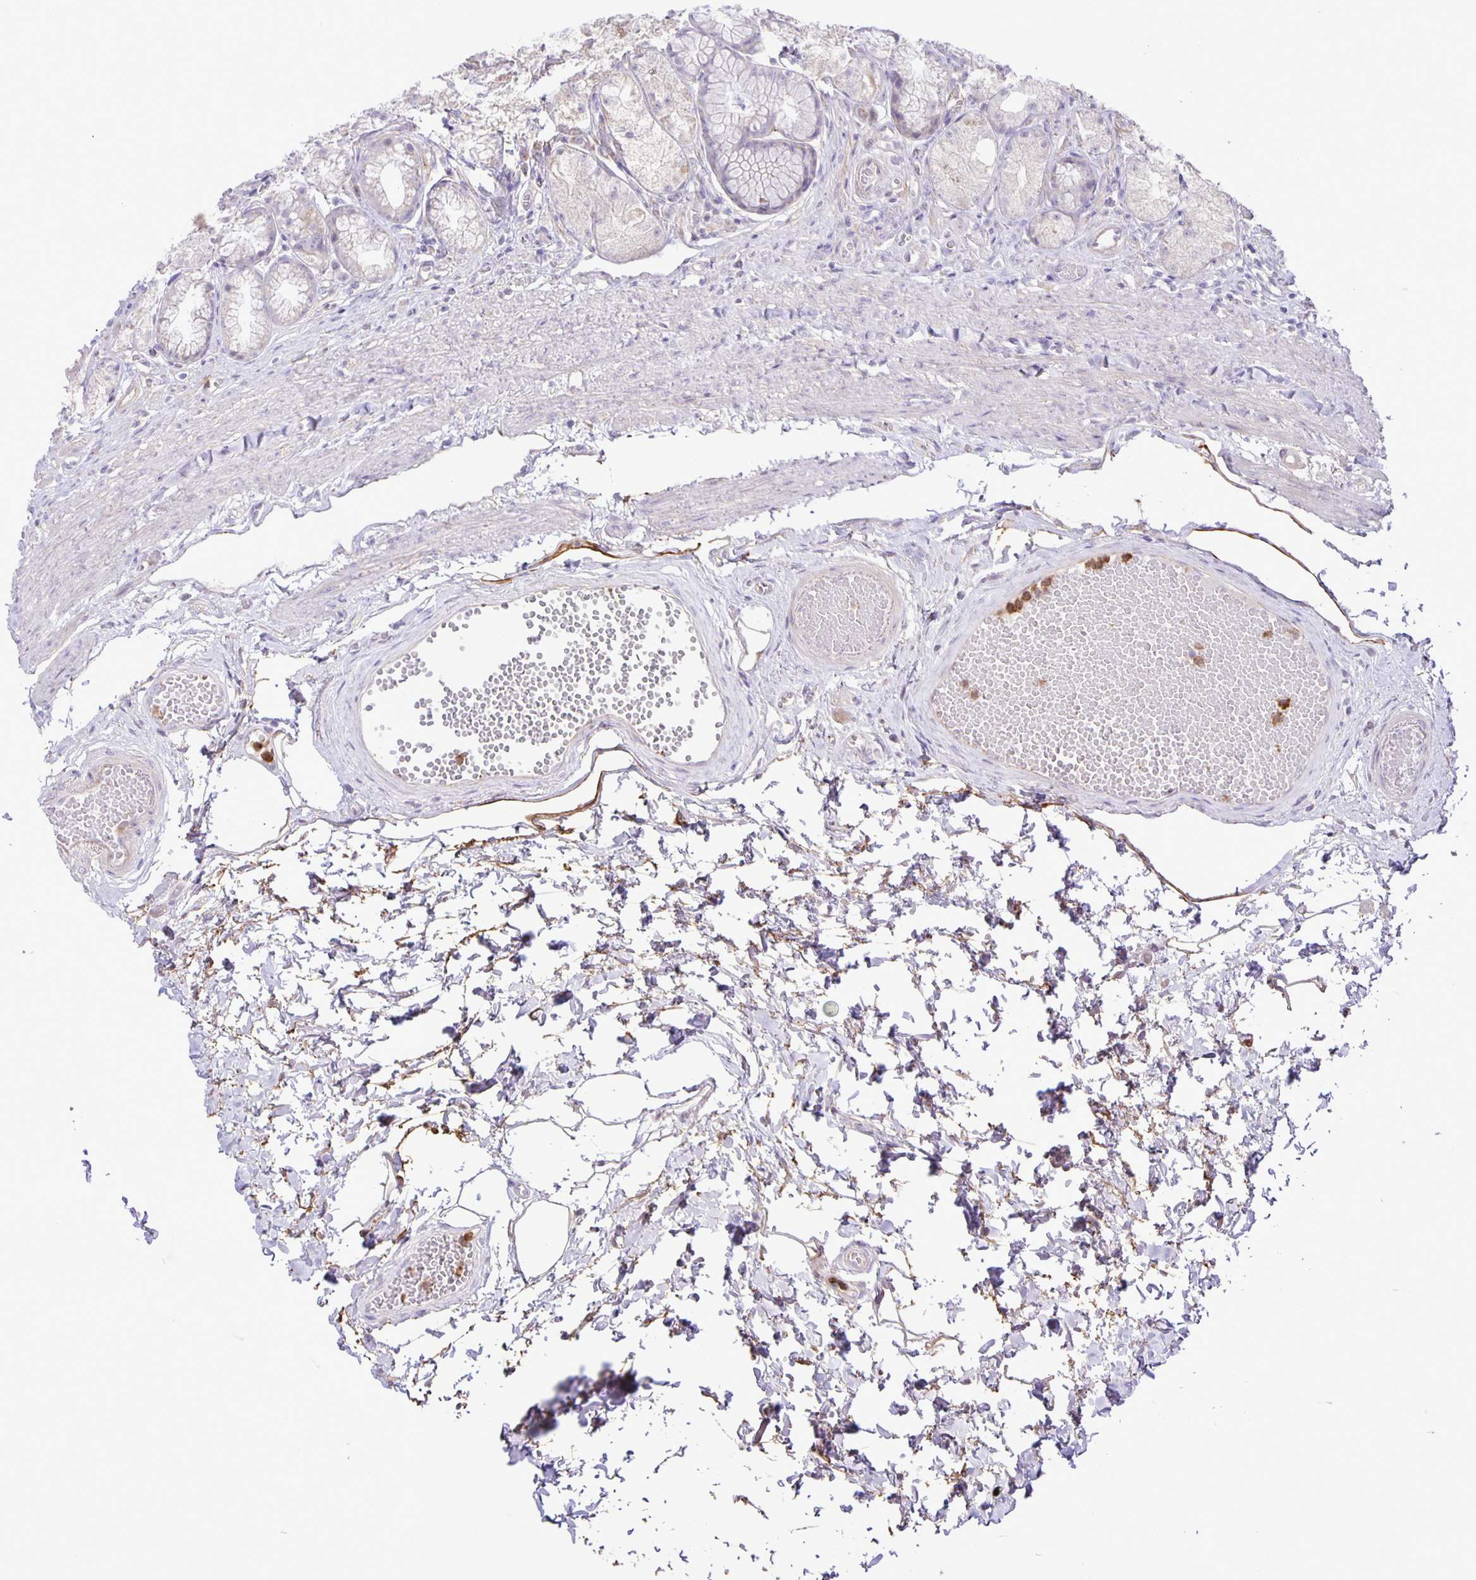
{"staining": {"intensity": "negative", "quantity": "none", "location": "none"}, "tissue": "stomach", "cell_type": "Glandular cells", "image_type": "normal", "snomed": [{"axis": "morphology", "description": "Normal tissue, NOS"}, {"axis": "topography", "description": "Stomach"}], "caption": "Stomach was stained to show a protein in brown. There is no significant expression in glandular cells. Brightfield microscopy of immunohistochemistry stained with DAB (3,3'-diaminobenzidine) (brown) and hematoxylin (blue), captured at high magnification.", "gene": "ADCK1", "patient": {"sex": "male", "age": 70}}